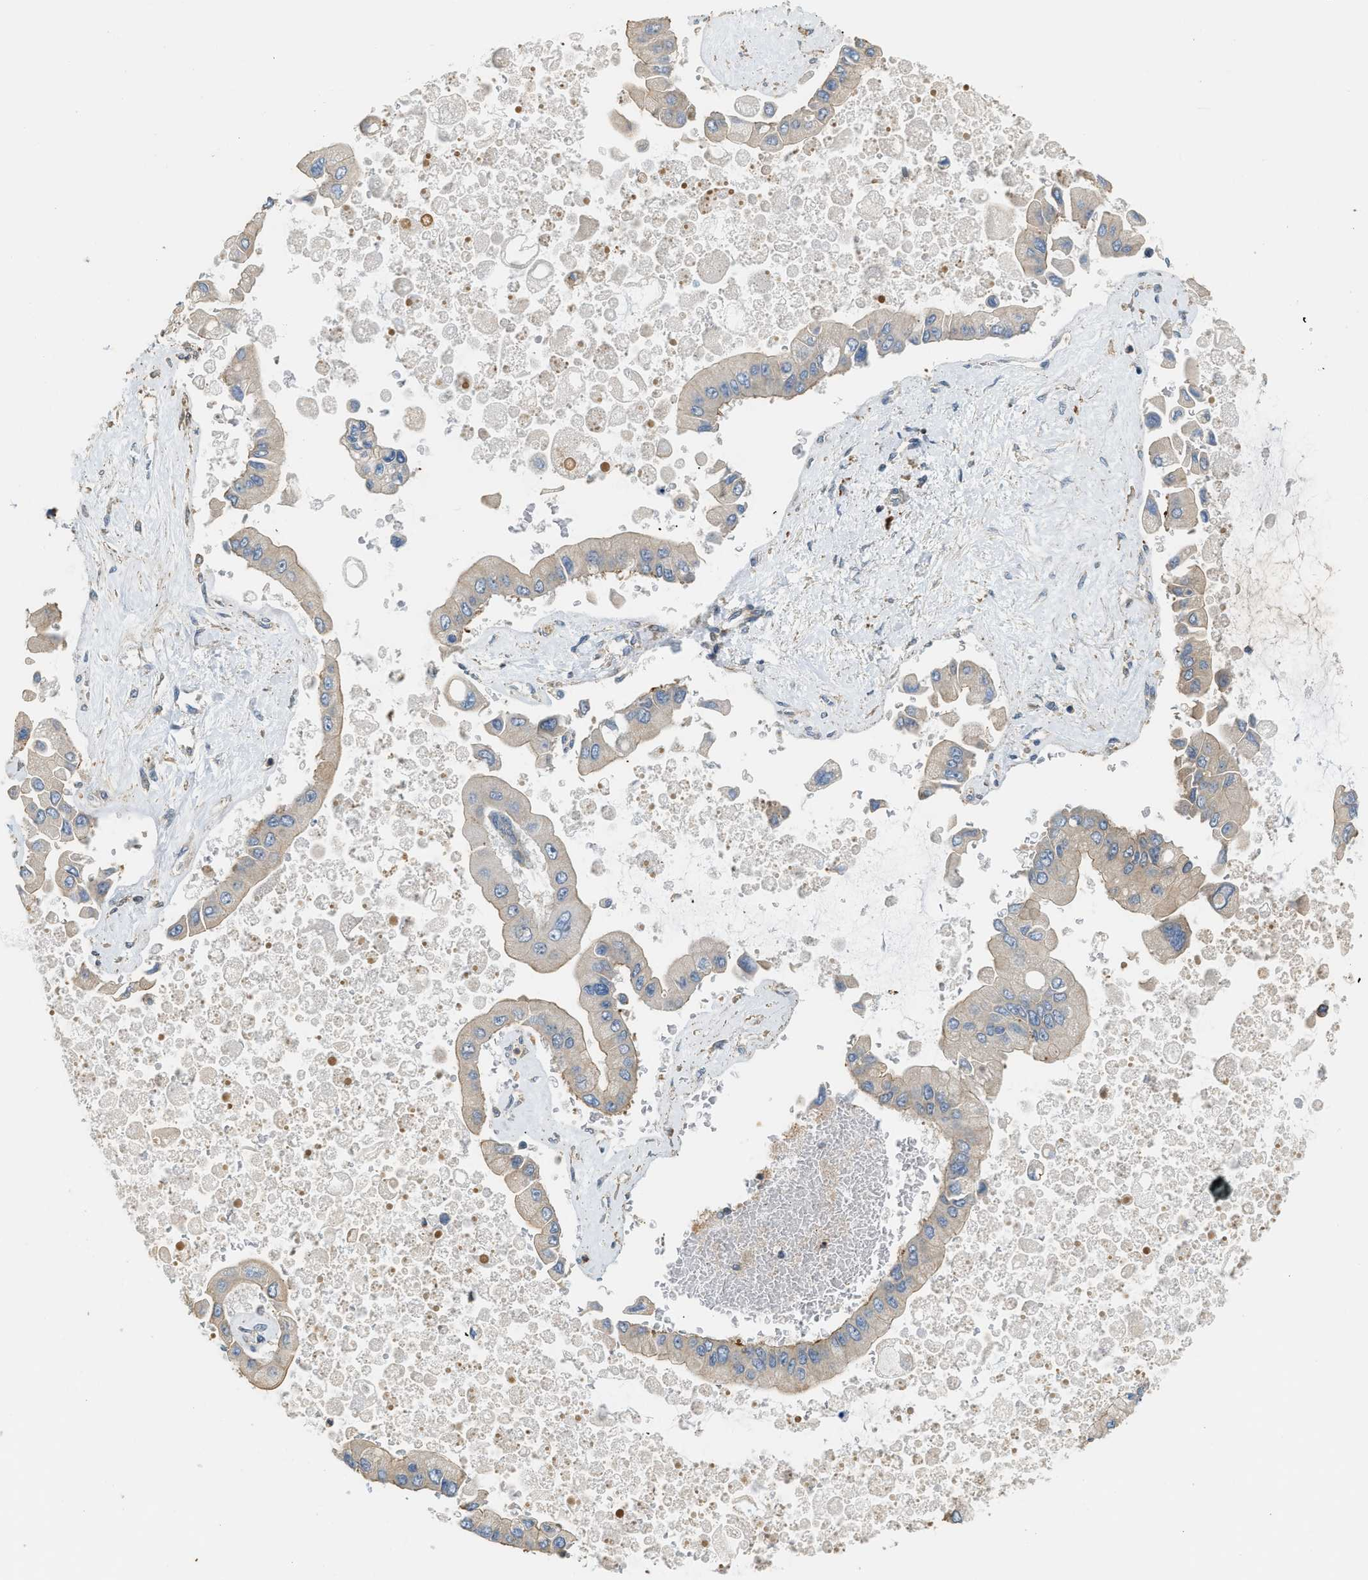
{"staining": {"intensity": "moderate", "quantity": "<25%", "location": "cytoplasmic/membranous"}, "tissue": "liver cancer", "cell_type": "Tumor cells", "image_type": "cancer", "snomed": [{"axis": "morphology", "description": "Cholangiocarcinoma"}, {"axis": "topography", "description": "Liver"}], "caption": "DAB (3,3'-diaminobenzidine) immunohistochemical staining of human liver cancer (cholangiocarcinoma) displays moderate cytoplasmic/membranous protein staining in about <25% of tumor cells. (brown staining indicates protein expression, while blue staining denotes nuclei).", "gene": "BTN3A2", "patient": {"sex": "male", "age": 50}}